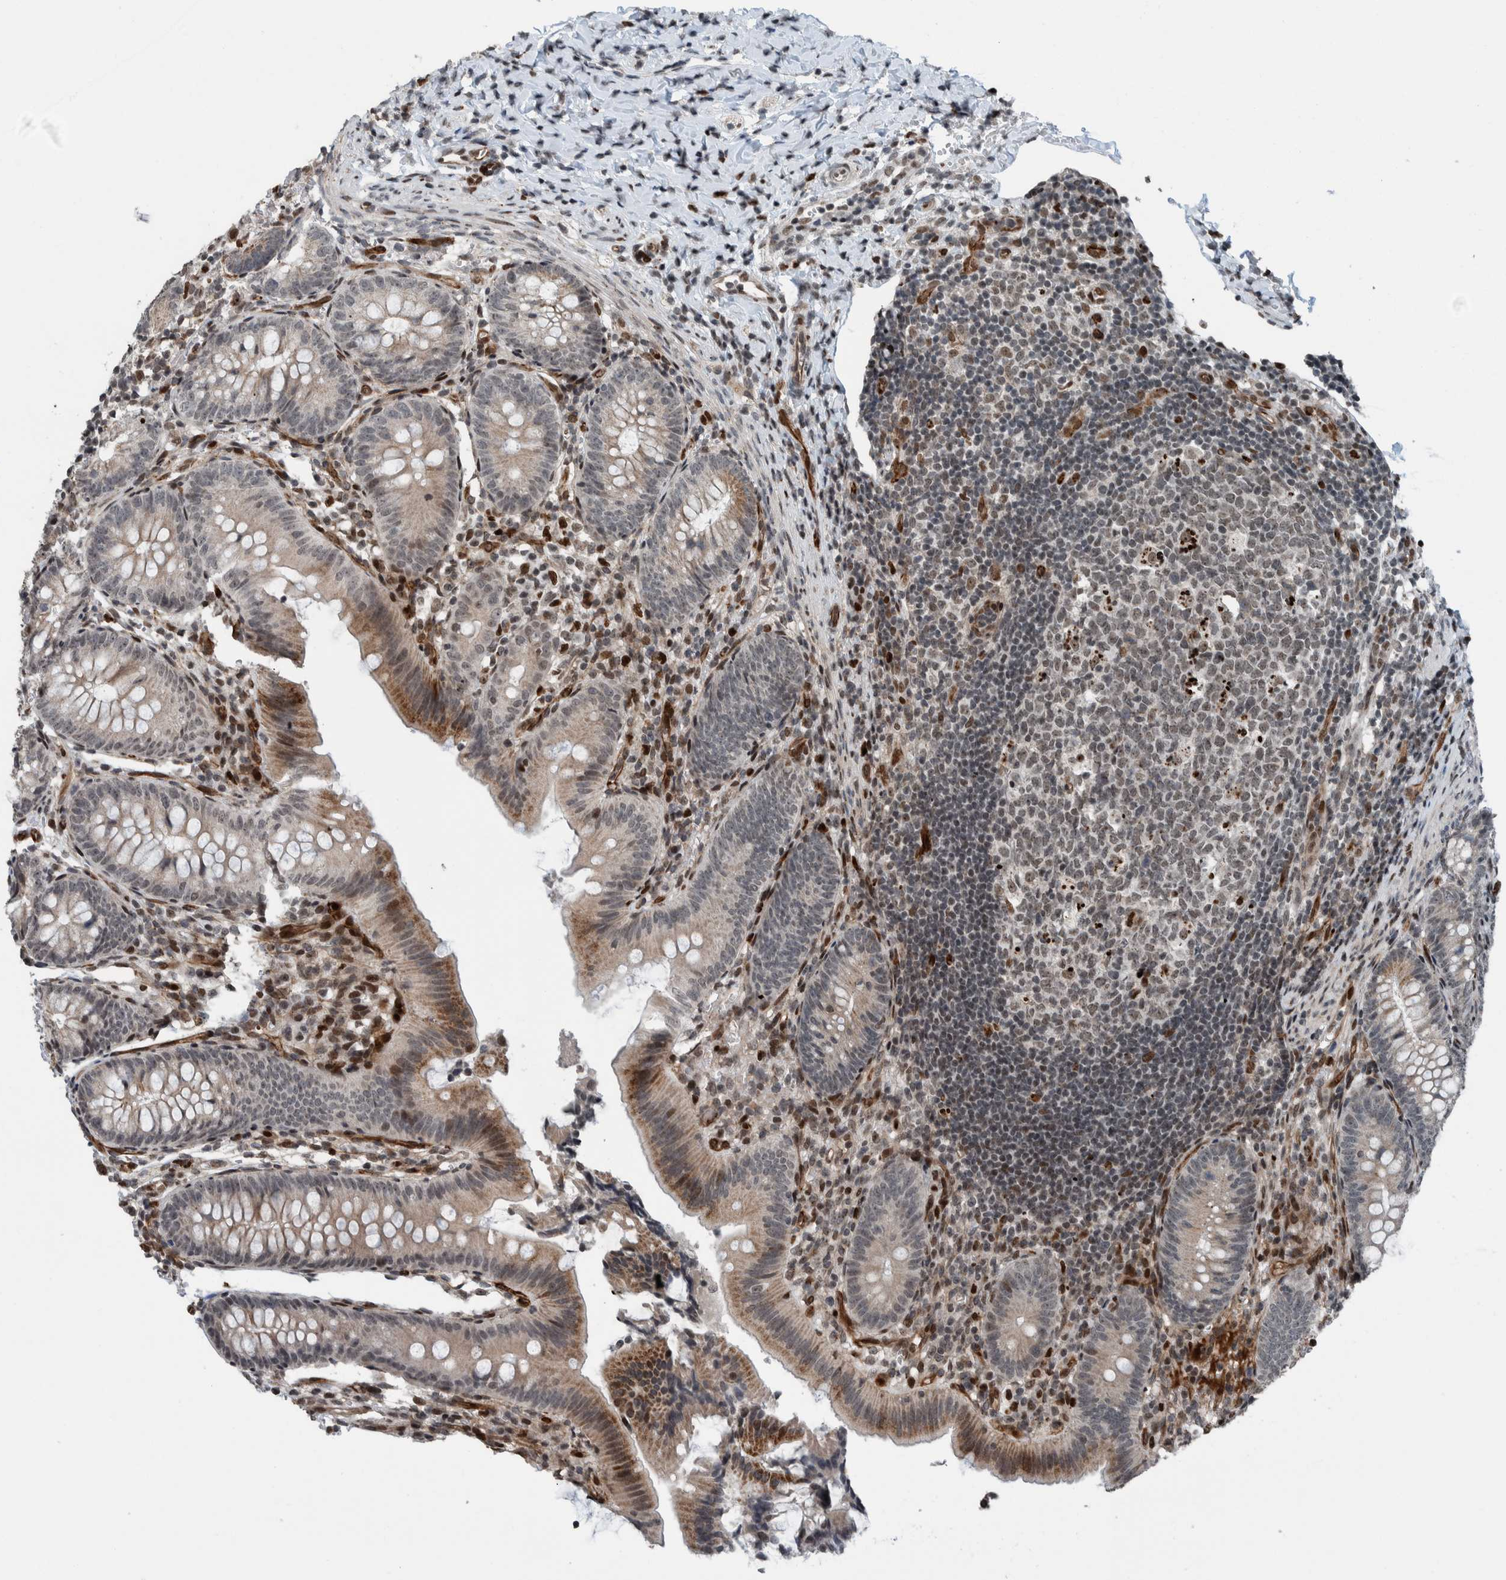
{"staining": {"intensity": "moderate", "quantity": "25%-75%", "location": "cytoplasmic/membranous"}, "tissue": "appendix", "cell_type": "Glandular cells", "image_type": "normal", "snomed": [{"axis": "morphology", "description": "Normal tissue, NOS"}, {"axis": "topography", "description": "Appendix"}], "caption": "Immunohistochemistry staining of unremarkable appendix, which displays medium levels of moderate cytoplasmic/membranous expression in about 25%-75% of glandular cells indicating moderate cytoplasmic/membranous protein staining. The staining was performed using DAB (3,3'-diaminobenzidine) (brown) for protein detection and nuclei were counterstained in hematoxylin (blue).", "gene": "ZNF366", "patient": {"sex": "male", "age": 1}}